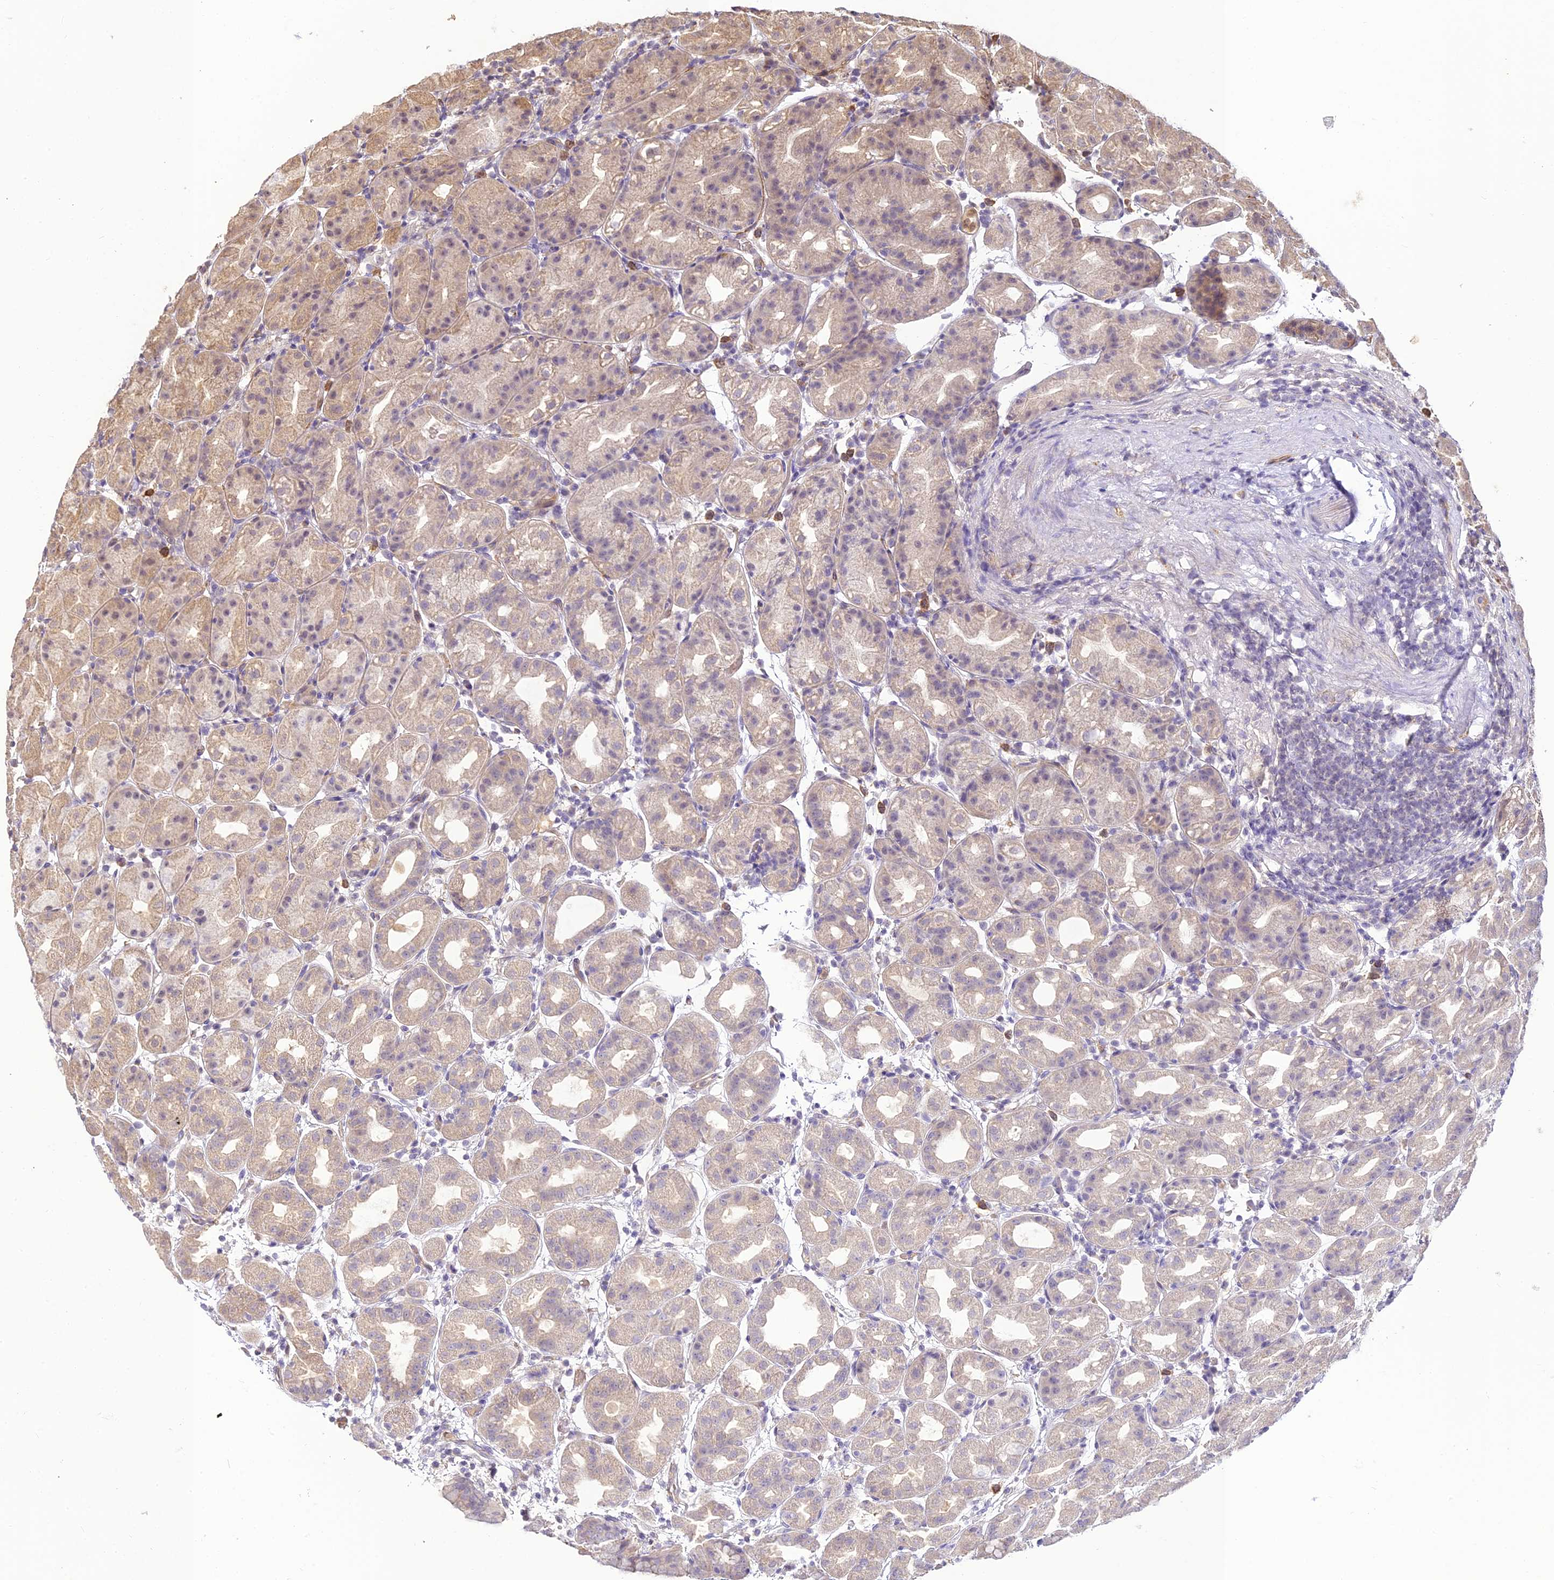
{"staining": {"intensity": "weak", "quantity": "<25%", "location": "cytoplasmic/membranous,nuclear"}, "tissue": "stomach", "cell_type": "Glandular cells", "image_type": "normal", "snomed": [{"axis": "morphology", "description": "Normal tissue, NOS"}, {"axis": "topography", "description": "Stomach"}], "caption": "IHC of benign human stomach reveals no staining in glandular cells. (DAB immunohistochemistry (IHC) visualized using brightfield microscopy, high magnification).", "gene": "BCDIN3D", "patient": {"sex": "female", "age": 79}}